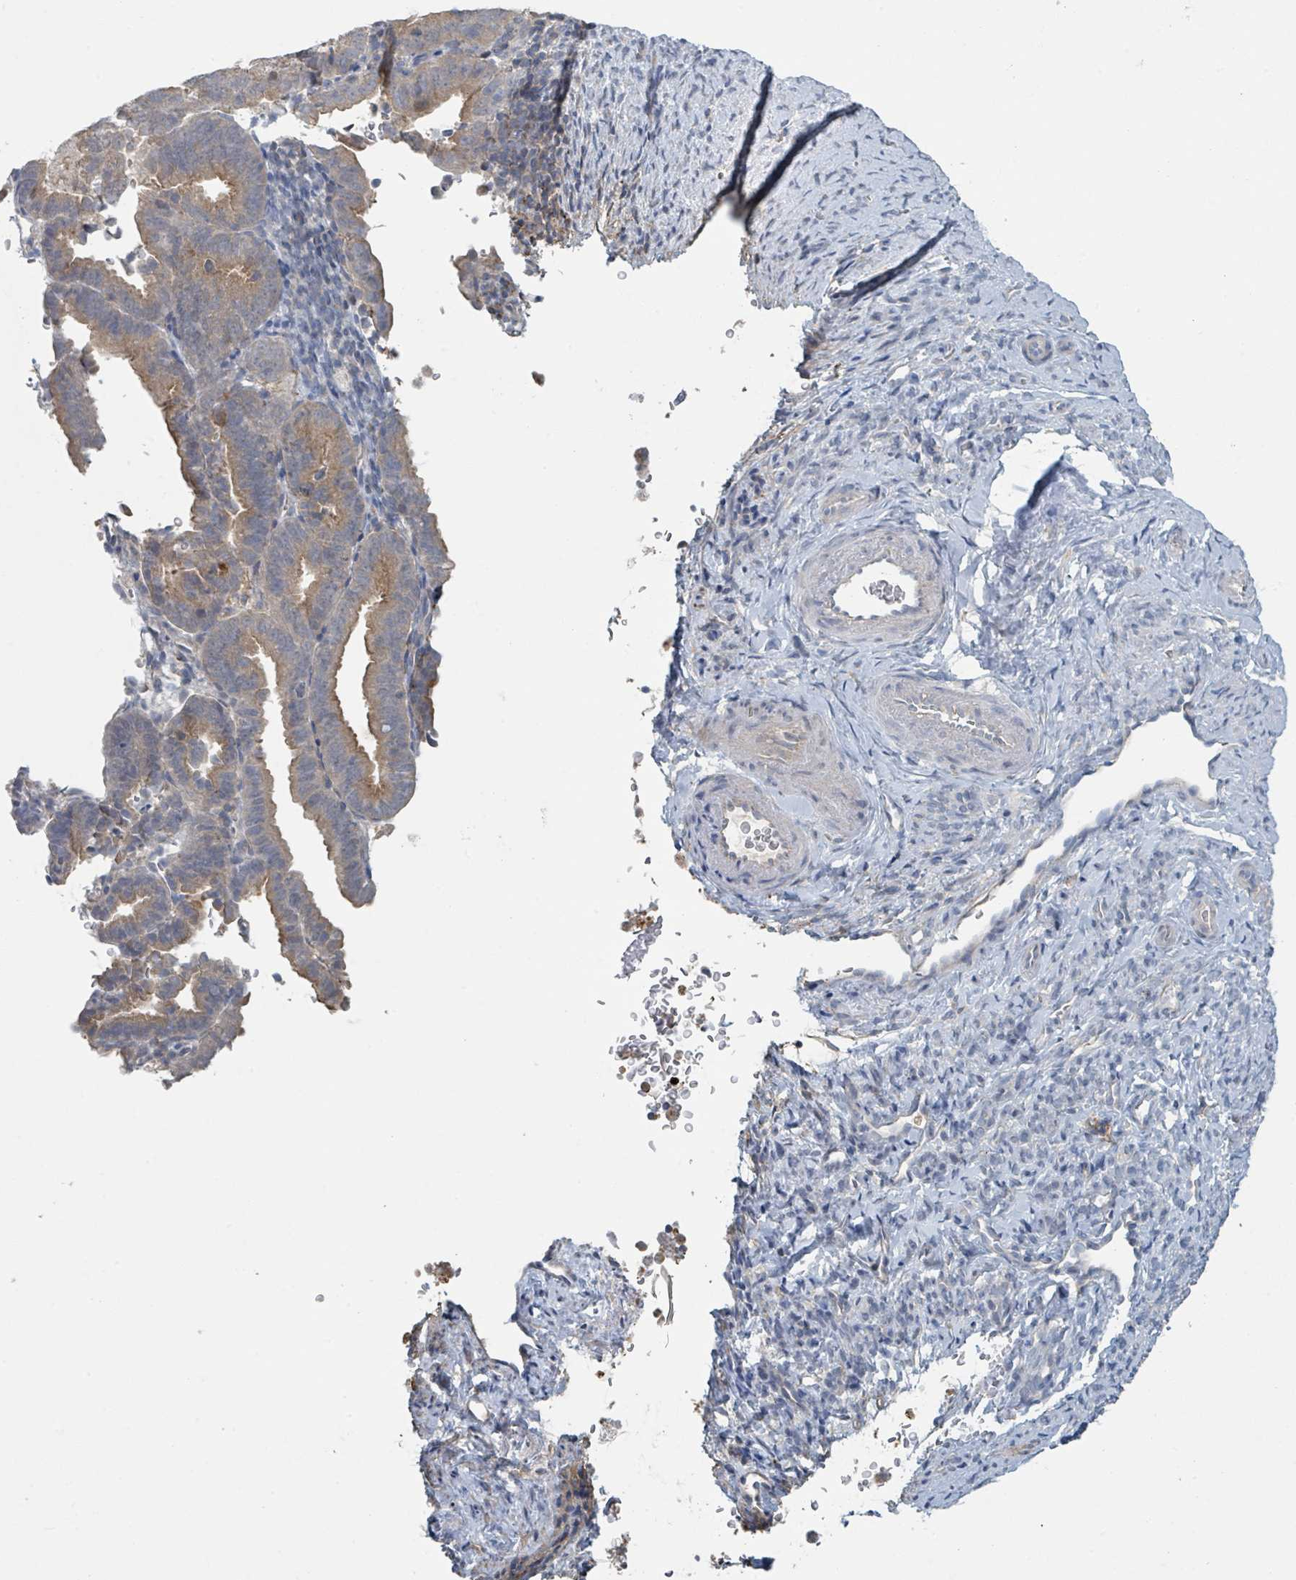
{"staining": {"intensity": "moderate", "quantity": "25%-75%", "location": "cytoplasmic/membranous"}, "tissue": "endometrial cancer", "cell_type": "Tumor cells", "image_type": "cancer", "snomed": [{"axis": "morphology", "description": "Adenocarcinoma, NOS"}, {"axis": "topography", "description": "Endometrium"}], "caption": "Tumor cells reveal medium levels of moderate cytoplasmic/membranous staining in about 25%-75% of cells in endometrial cancer (adenocarcinoma).", "gene": "LRRC42", "patient": {"sex": "female", "age": 70}}